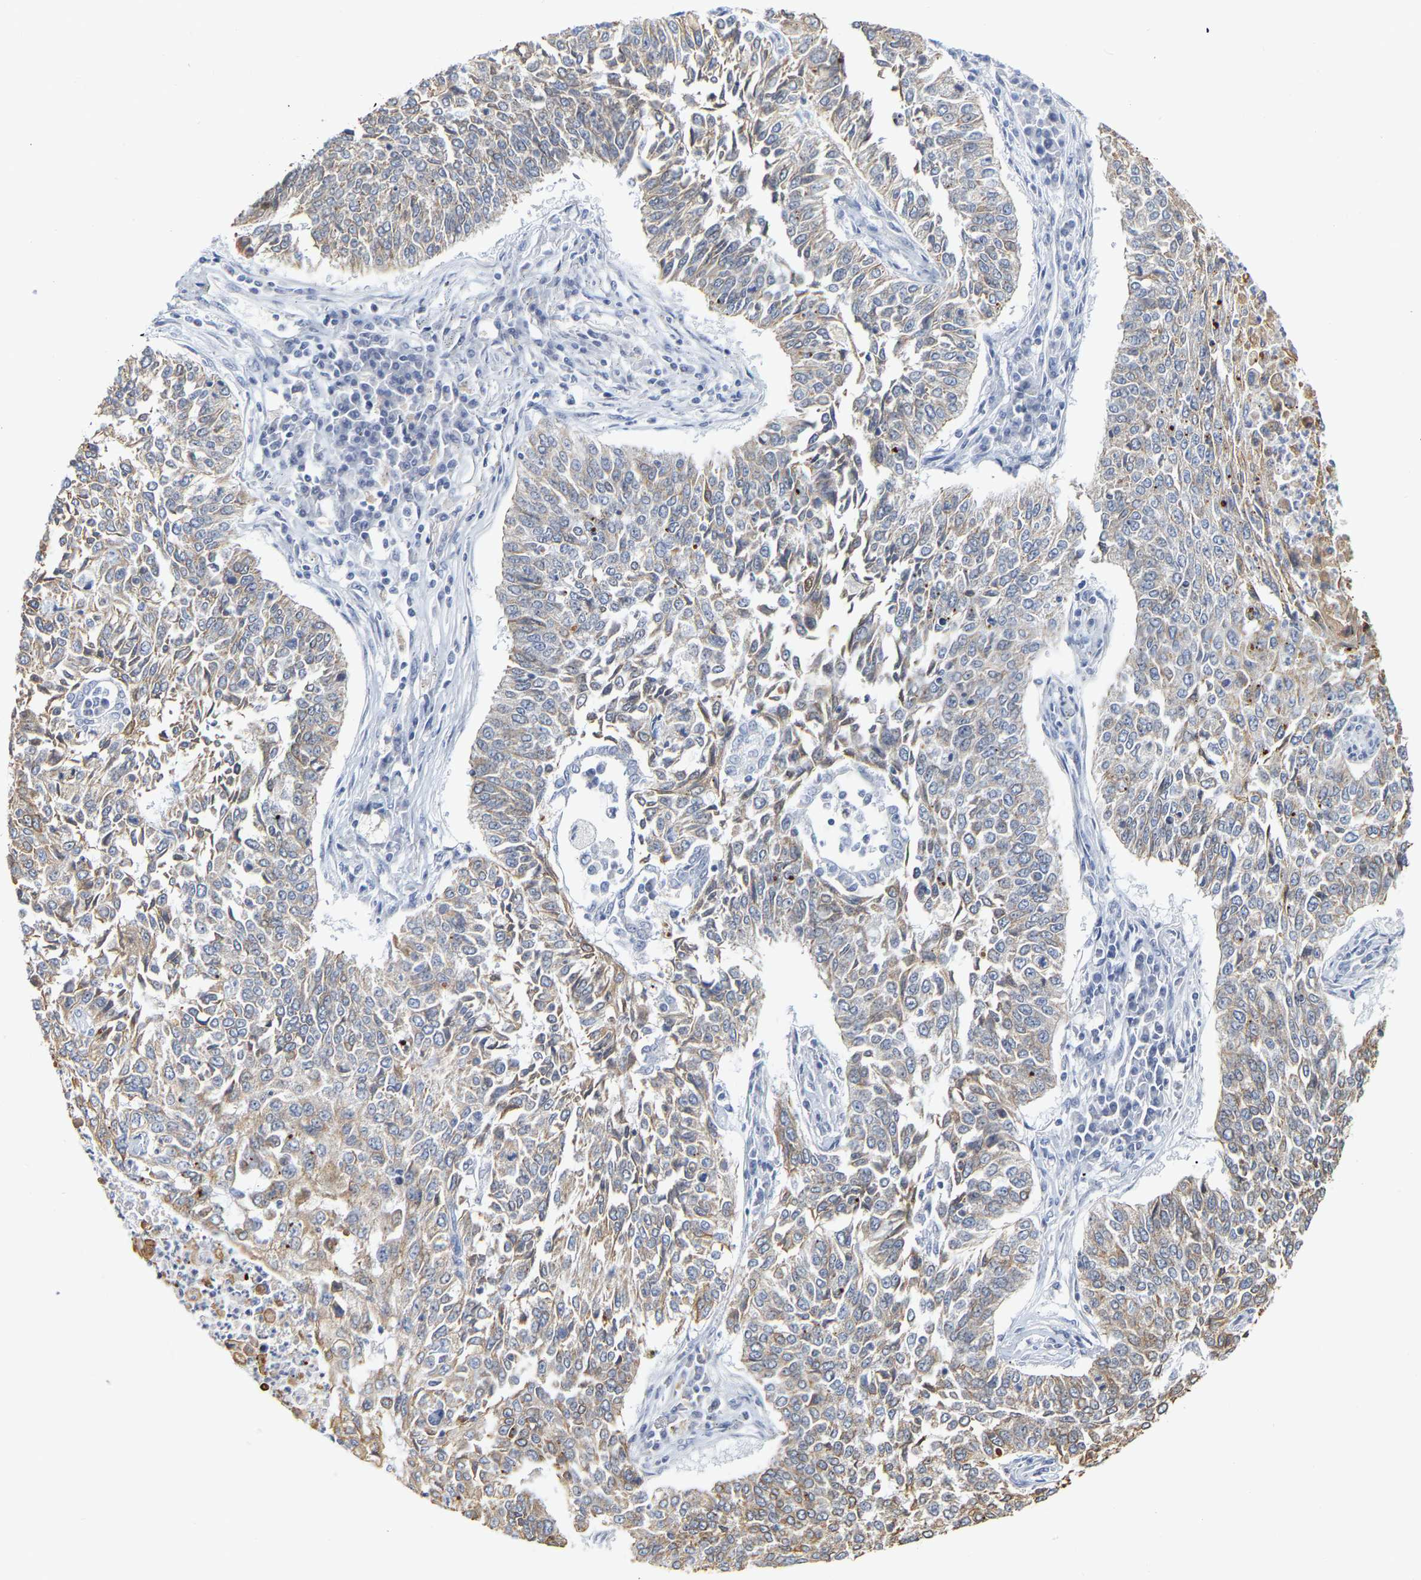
{"staining": {"intensity": "weak", "quantity": ">75%", "location": "cytoplasmic/membranous"}, "tissue": "lung cancer", "cell_type": "Tumor cells", "image_type": "cancer", "snomed": [{"axis": "morphology", "description": "Normal tissue, NOS"}, {"axis": "morphology", "description": "Squamous cell carcinoma, NOS"}, {"axis": "topography", "description": "Cartilage tissue"}, {"axis": "topography", "description": "Bronchus"}, {"axis": "topography", "description": "Lung"}], "caption": "Approximately >75% of tumor cells in squamous cell carcinoma (lung) show weak cytoplasmic/membranous protein staining as visualized by brown immunohistochemical staining.", "gene": "KRT76", "patient": {"sex": "female", "age": 49}}